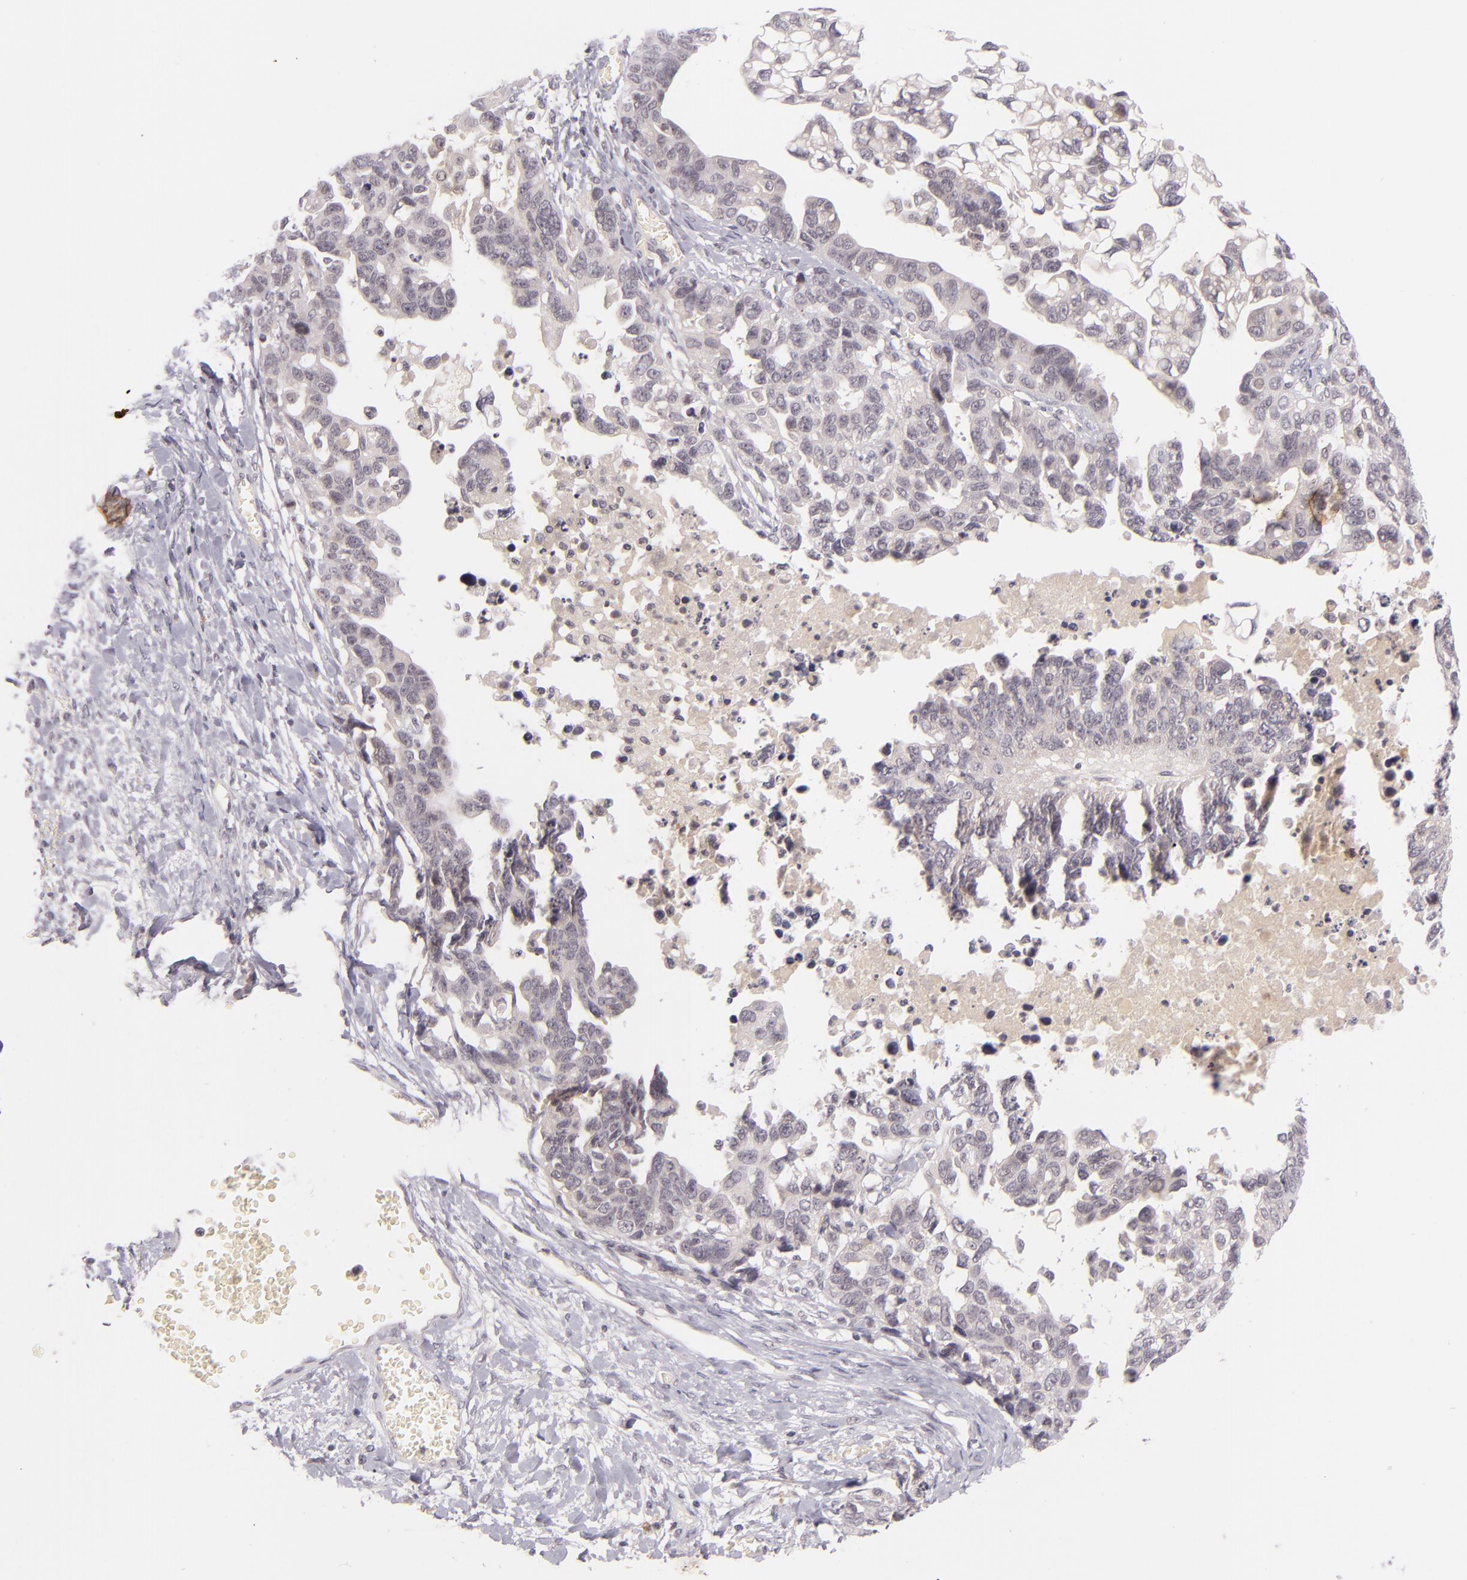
{"staining": {"intensity": "negative", "quantity": "none", "location": "none"}, "tissue": "ovarian cancer", "cell_type": "Tumor cells", "image_type": "cancer", "snomed": [{"axis": "morphology", "description": "Cystadenocarcinoma, serous, NOS"}, {"axis": "topography", "description": "Ovary"}], "caption": "Tumor cells show no significant positivity in serous cystadenocarcinoma (ovarian).", "gene": "CASP8", "patient": {"sex": "female", "age": 69}}